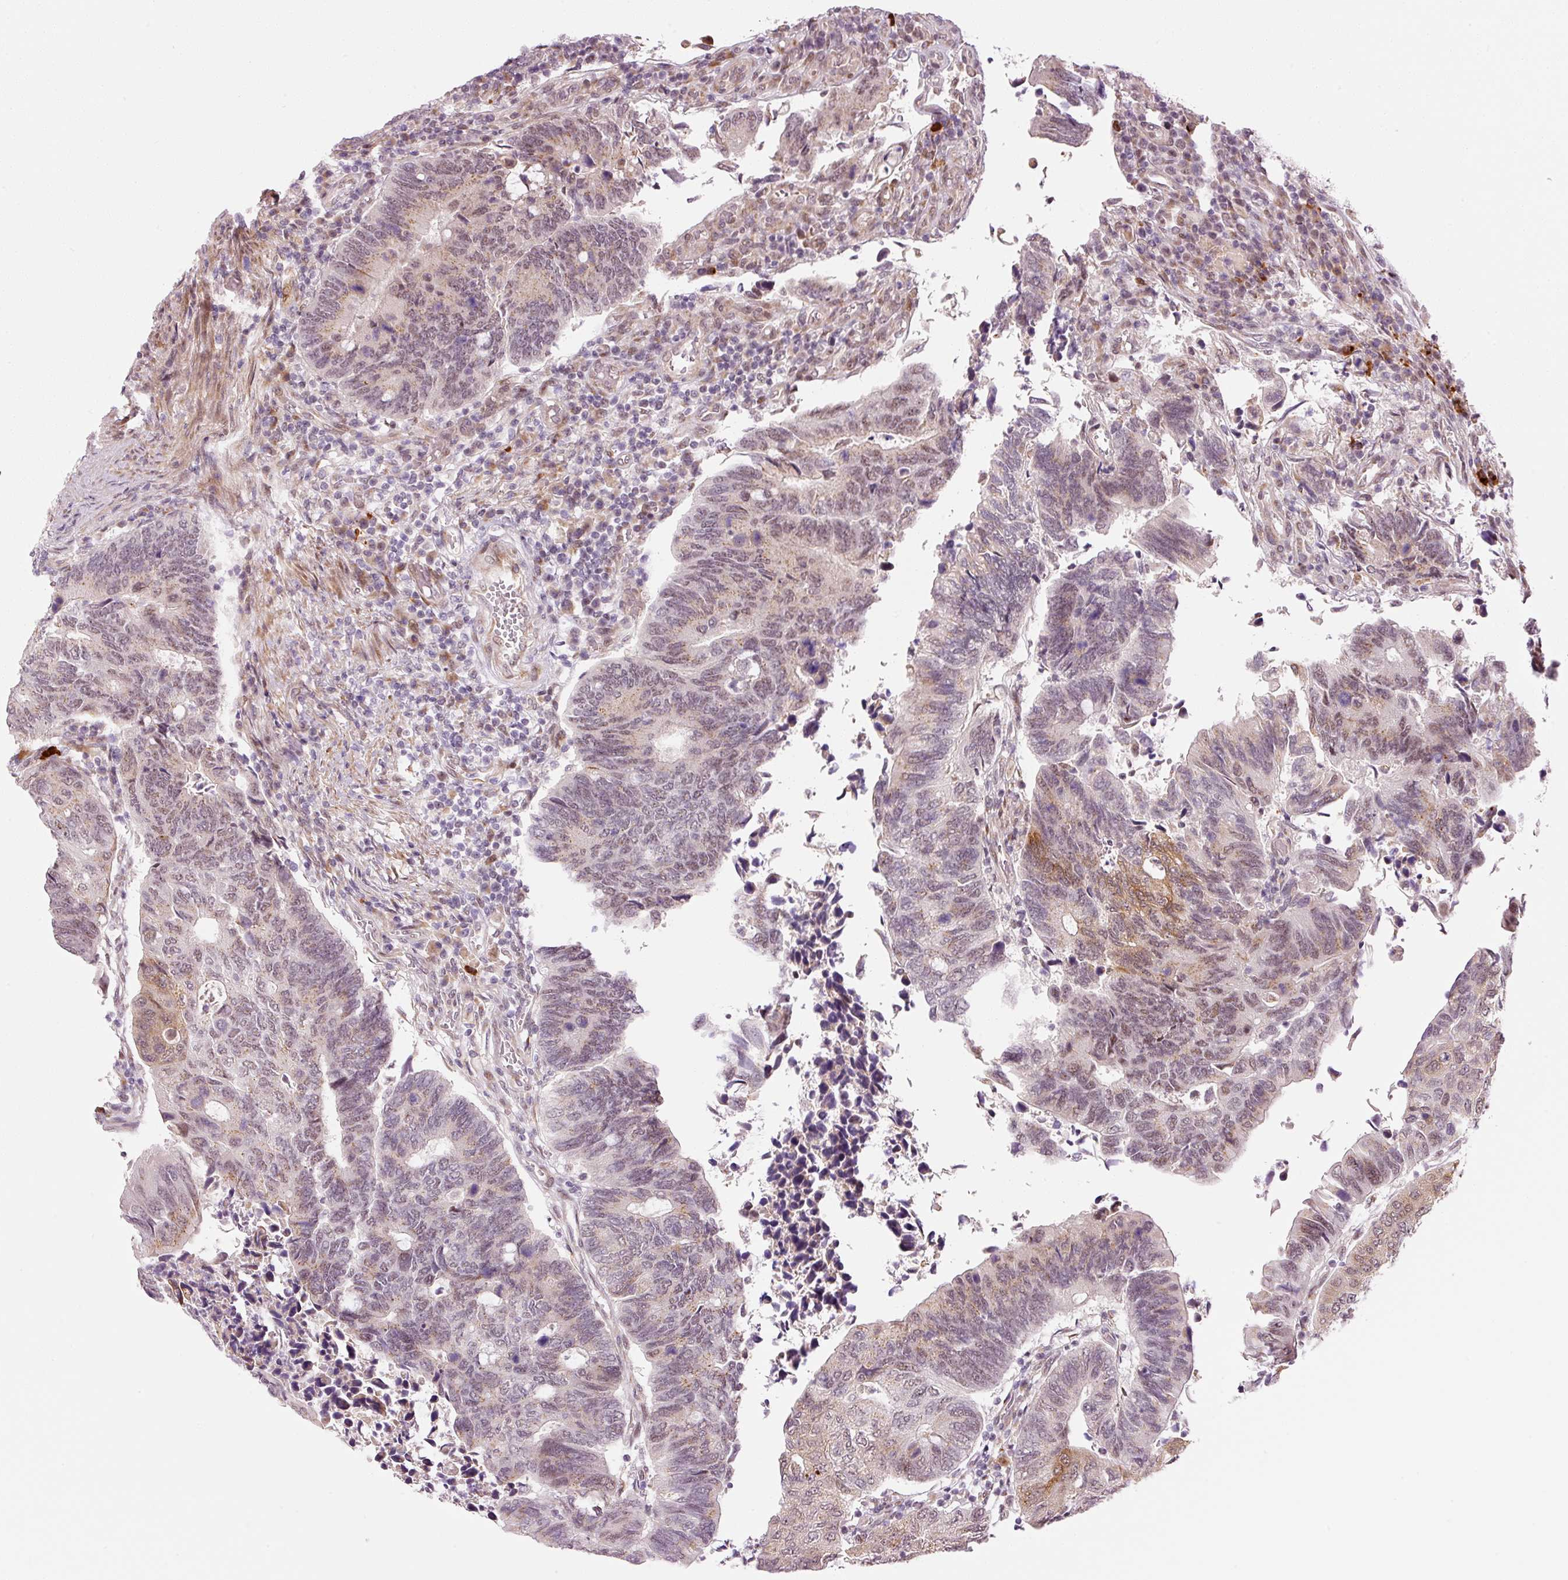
{"staining": {"intensity": "moderate", "quantity": "25%-75%", "location": "cytoplasmic/membranous"}, "tissue": "colorectal cancer", "cell_type": "Tumor cells", "image_type": "cancer", "snomed": [{"axis": "morphology", "description": "Adenocarcinoma, NOS"}, {"axis": "topography", "description": "Colon"}], "caption": "Immunohistochemistry (IHC) image of colorectal adenocarcinoma stained for a protein (brown), which exhibits medium levels of moderate cytoplasmic/membranous staining in approximately 25%-75% of tumor cells.", "gene": "ANKRD20A1", "patient": {"sex": "male", "age": 87}}